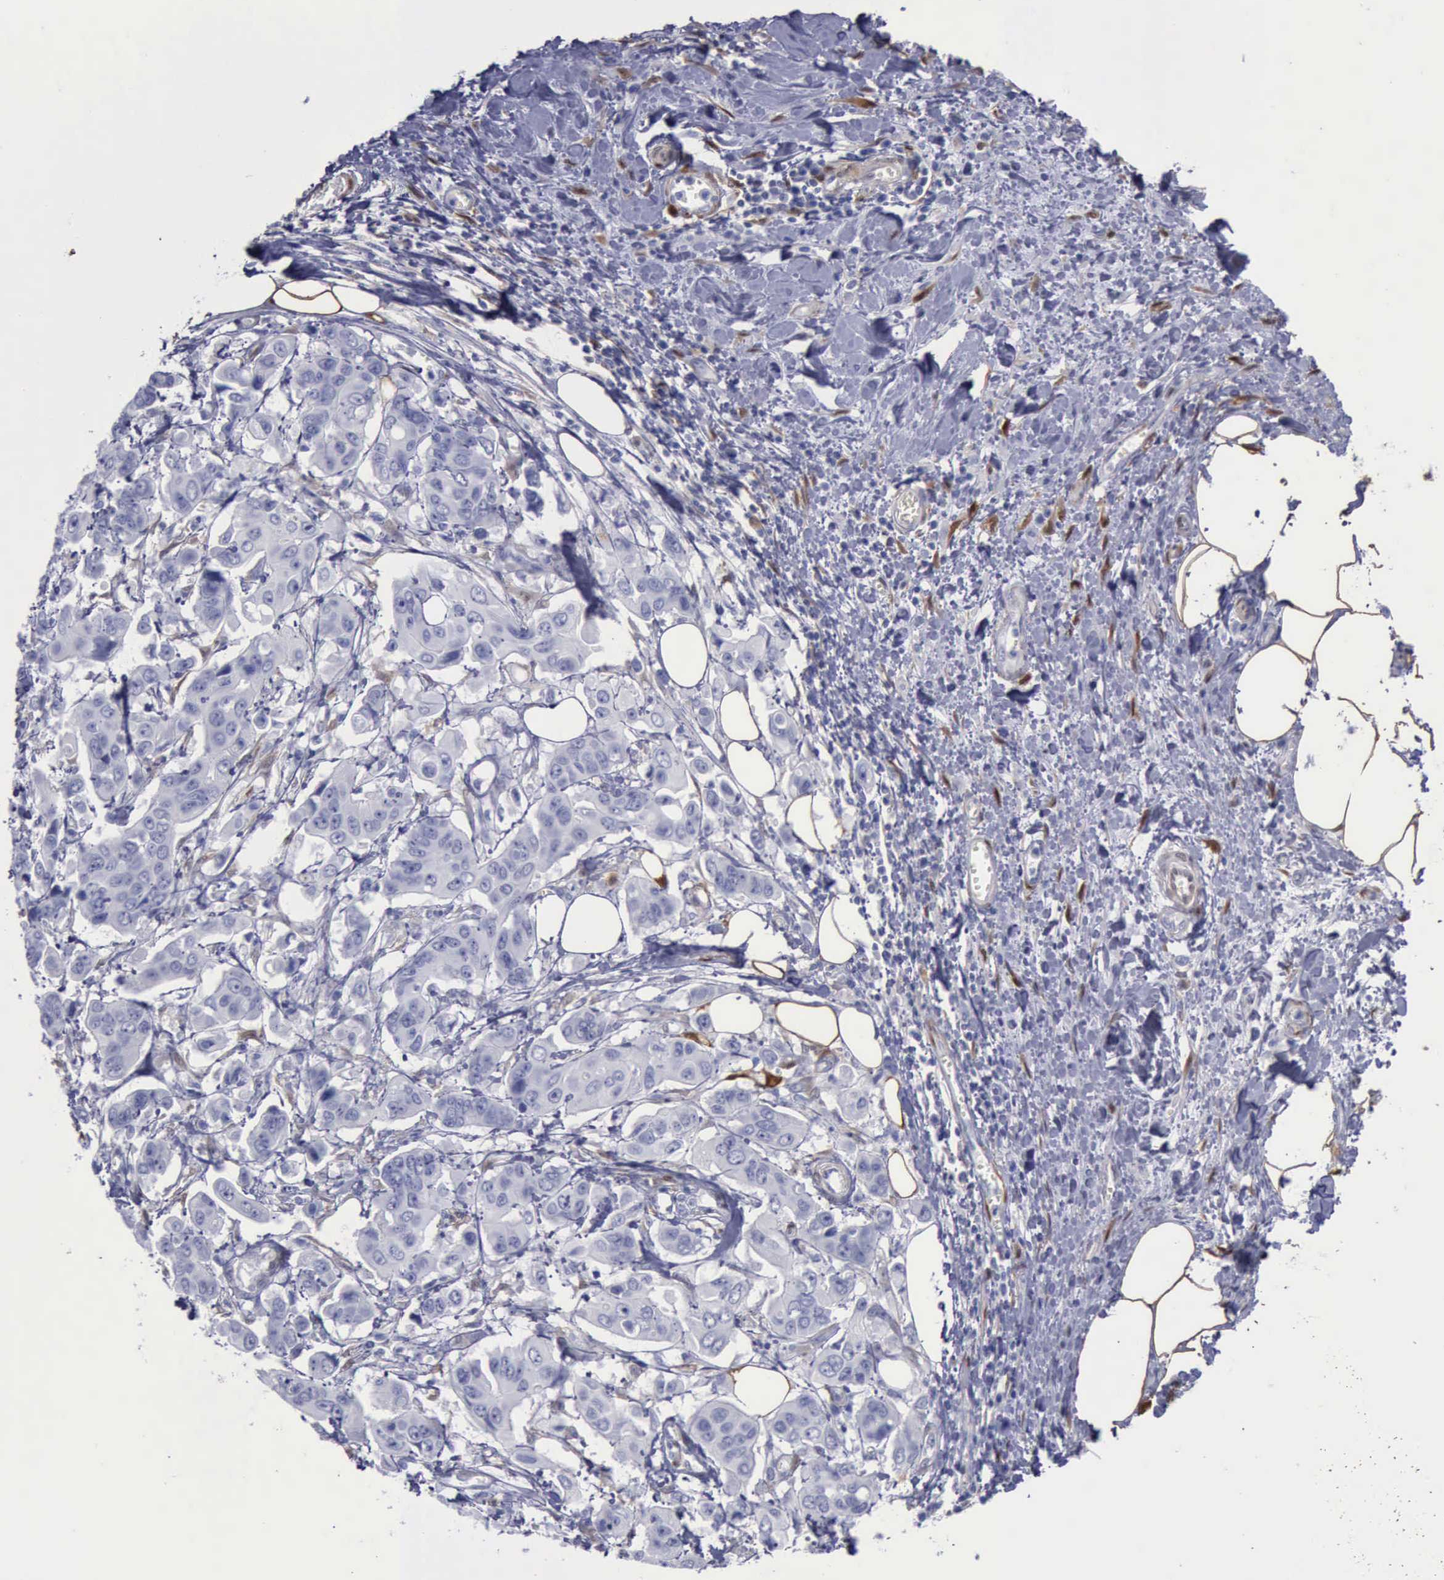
{"staining": {"intensity": "negative", "quantity": "none", "location": "none"}, "tissue": "stomach cancer", "cell_type": "Tumor cells", "image_type": "cancer", "snomed": [{"axis": "morphology", "description": "Adenocarcinoma, NOS"}, {"axis": "topography", "description": "Stomach, upper"}], "caption": "Protein analysis of stomach cancer exhibits no significant positivity in tumor cells.", "gene": "FHL1", "patient": {"sex": "male", "age": 80}}